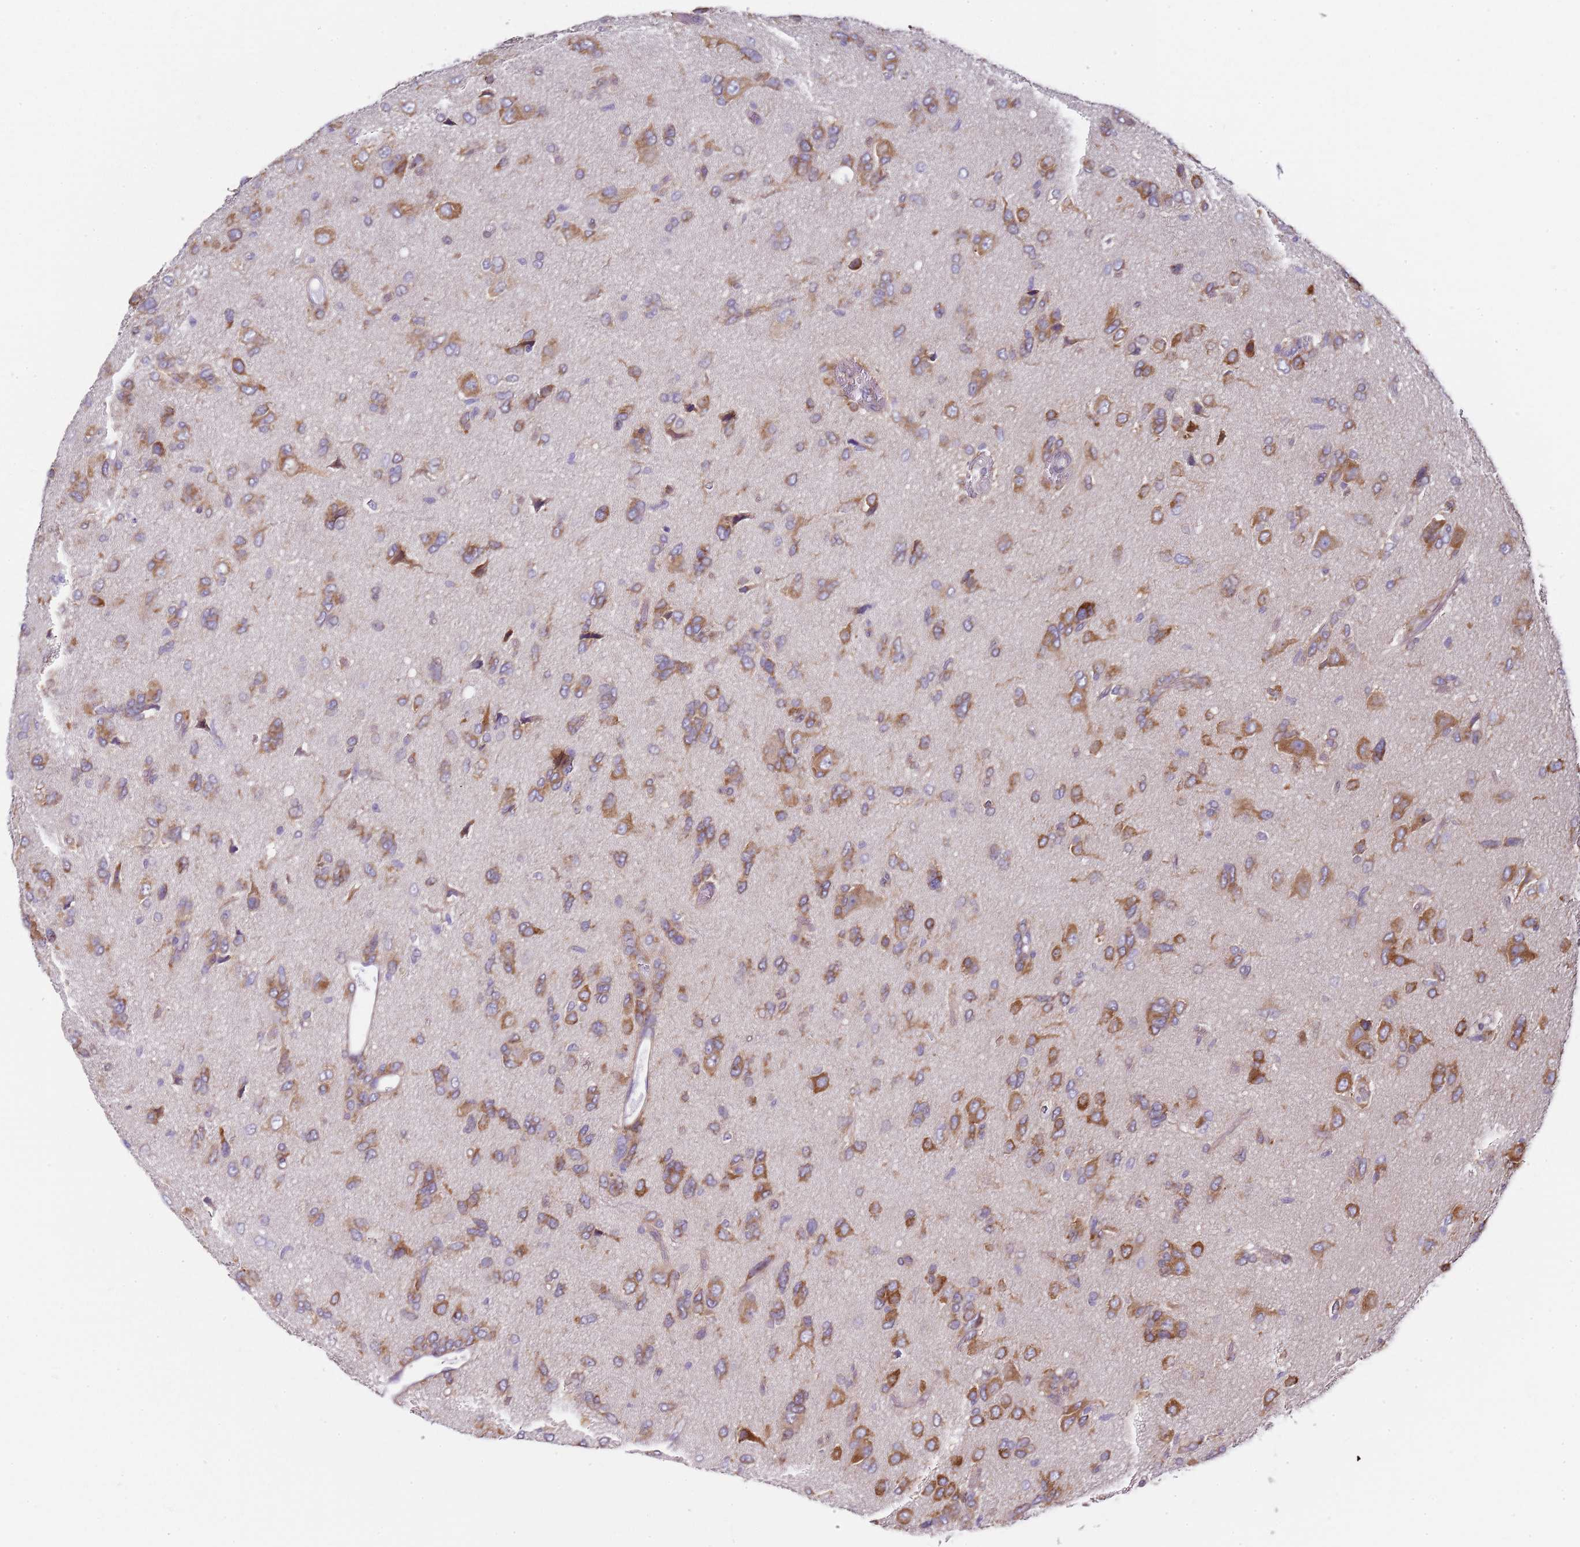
{"staining": {"intensity": "moderate", "quantity": ">75%", "location": "cytoplasmic/membranous"}, "tissue": "glioma", "cell_type": "Tumor cells", "image_type": "cancer", "snomed": [{"axis": "morphology", "description": "Glioma, malignant, High grade"}, {"axis": "topography", "description": "Brain"}], "caption": "Glioma stained with a protein marker demonstrates moderate staining in tumor cells.", "gene": "TBC1D9", "patient": {"sex": "female", "age": 59}}